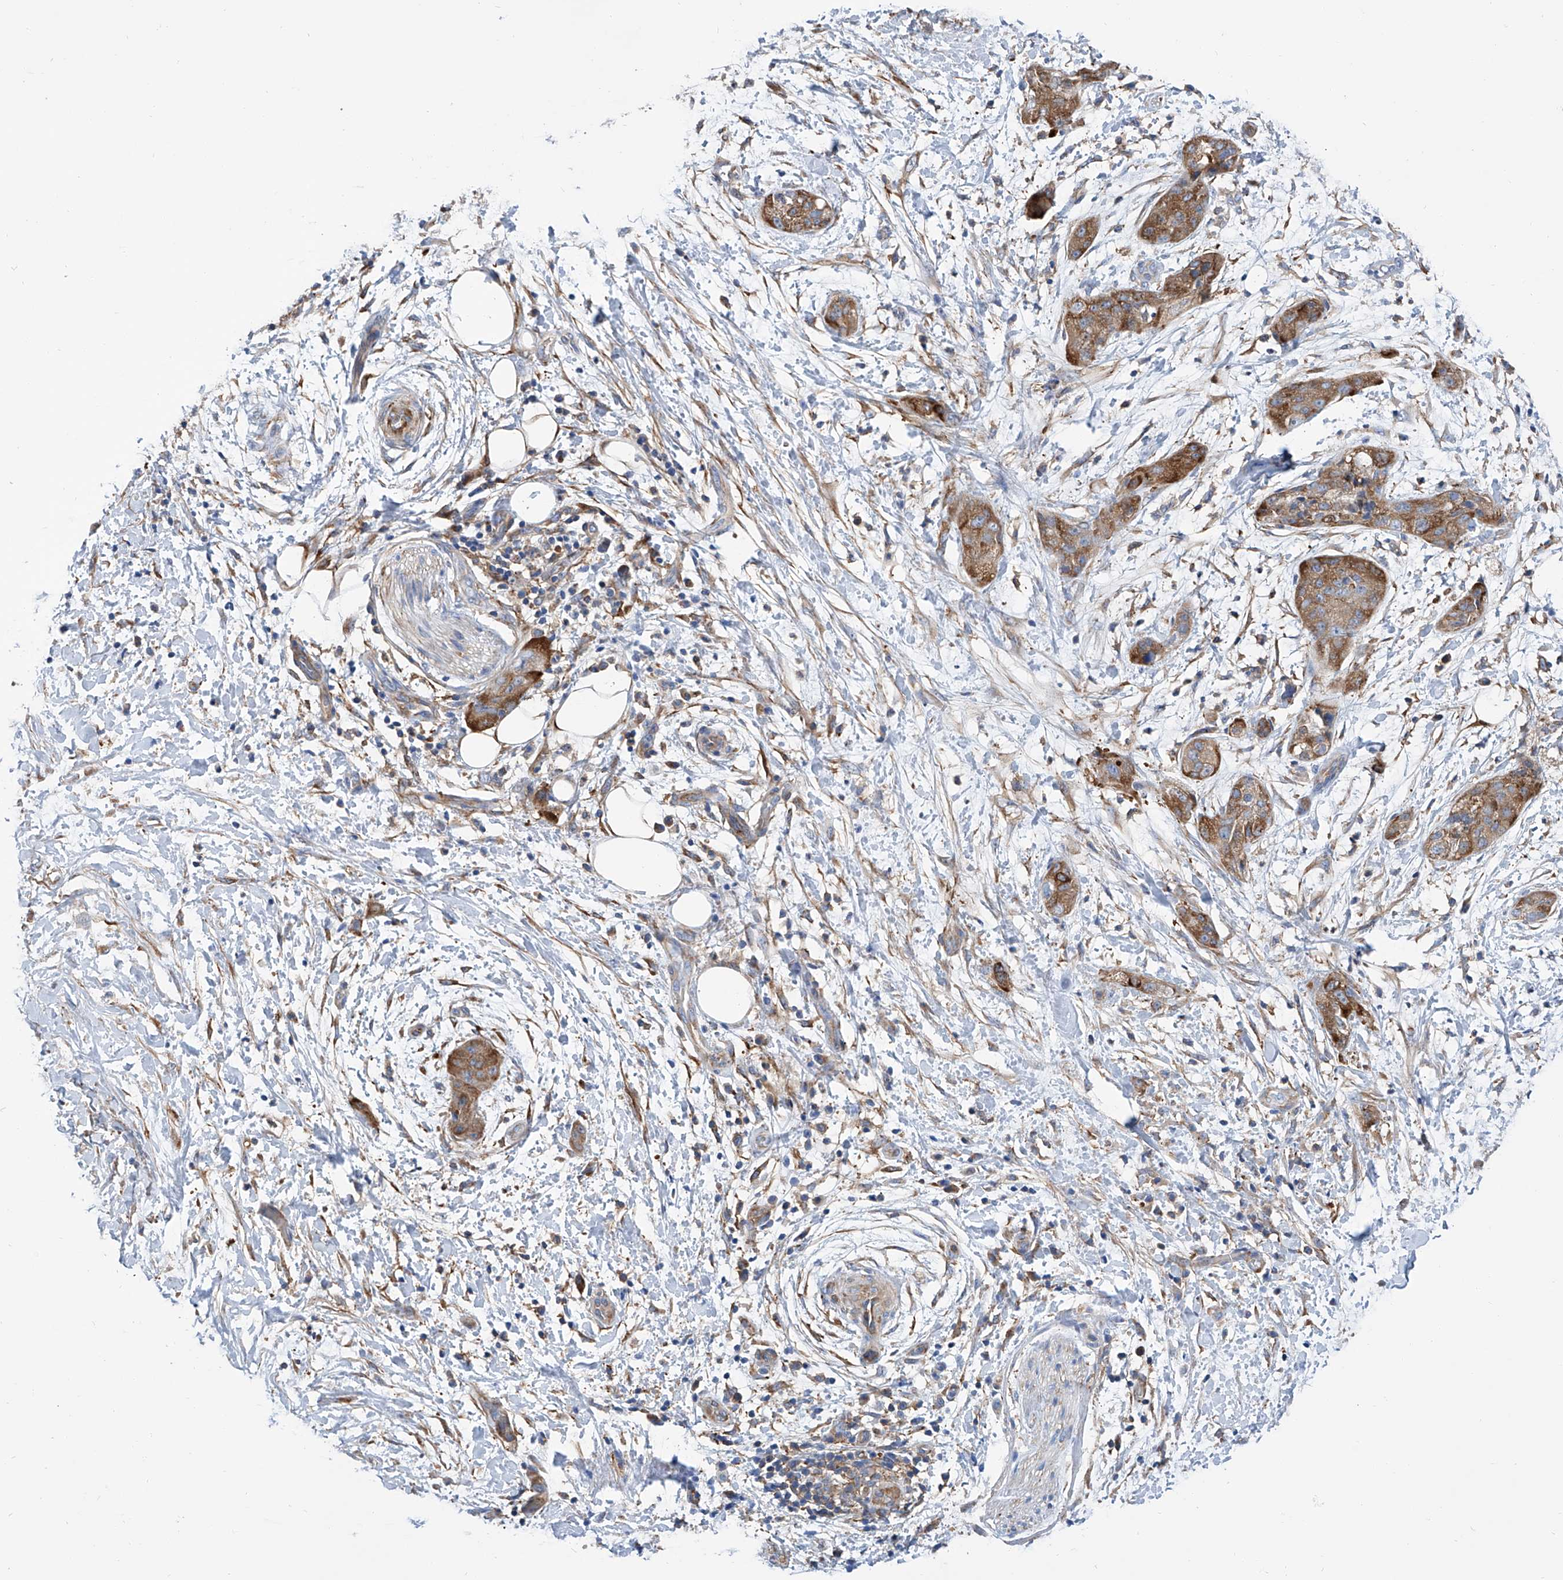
{"staining": {"intensity": "moderate", "quantity": ">75%", "location": "cytoplasmic/membranous"}, "tissue": "pancreatic cancer", "cell_type": "Tumor cells", "image_type": "cancer", "snomed": [{"axis": "morphology", "description": "Adenocarcinoma, NOS"}, {"axis": "topography", "description": "Pancreas"}], "caption": "This is an image of immunohistochemistry staining of pancreatic adenocarcinoma, which shows moderate positivity in the cytoplasmic/membranous of tumor cells.", "gene": "GPT", "patient": {"sex": "female", "age": 78}}